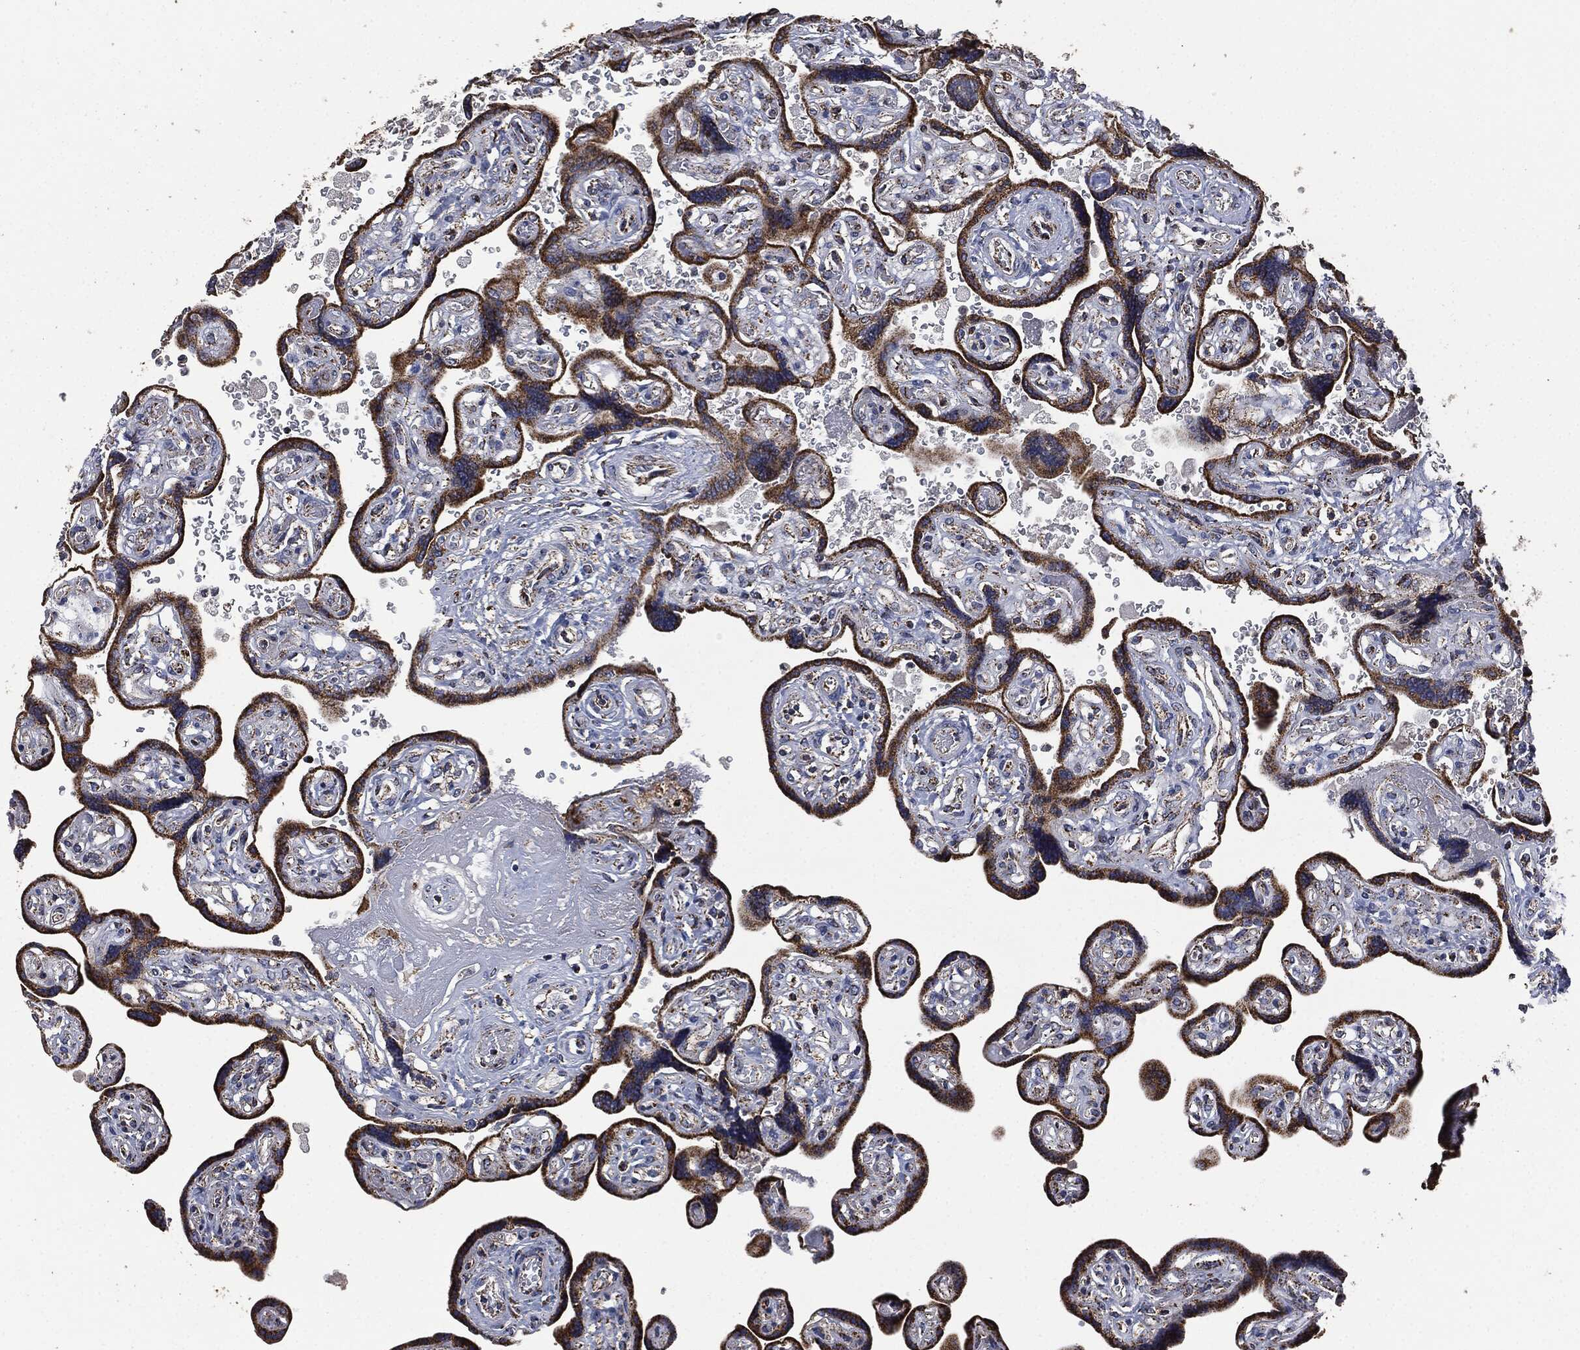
{"staining": {"intensity": "moderate", "quantity": ">75%", "location": "cytoplasmic/membranous"}, "tissue": "placenta", "cell_type": "Decidual cells", "image_type": "normal", "snomed": [{"axis": "morphology", "description": "Normal tissue, NOS"}, {"axis": "topography", "description": "Placenta"}], "caption": "This photomicrograph shows immunohistochemistry (IHC) staining of unremarkable human placenta, with medium moderate cytoplasmic/membranous expression in about >75% of decidual cells.", "gene": "RYK", "patient": {"sex": "female", "age": 32}}